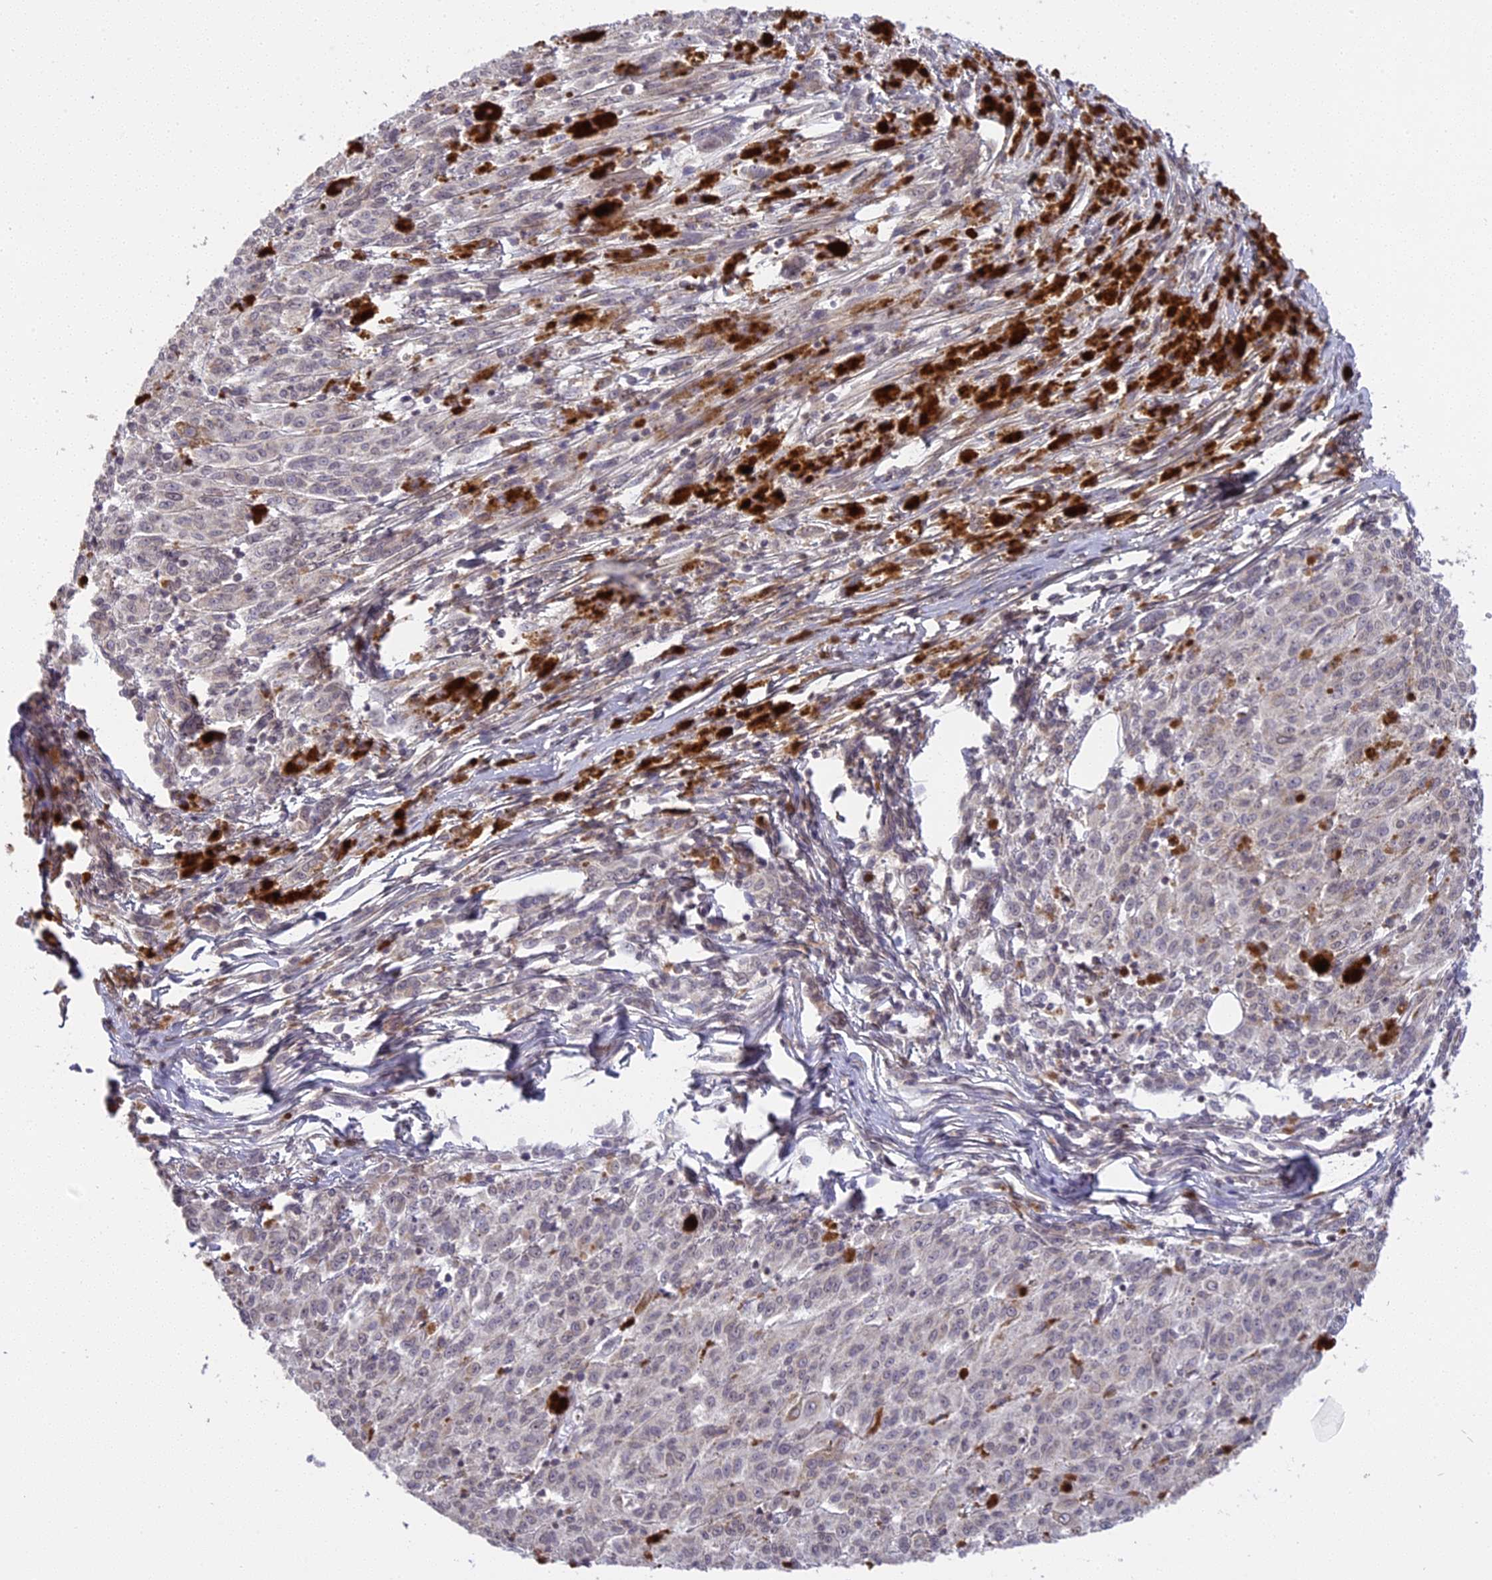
{"staining": {"intensity": "weak", "quantity": "25%-75%", "location": "cytoplasmic/membranous"}, "tissue": "melanoma", "cell_type": "Tumor cells", "image_type": "cancer", "snomed": [{"axis": "morphology", "description": "Malignant melanoma, NOS"}, {"axis": "topography", "description": "Skin"}], "caption": "A photomicrograph of melanoma stained for a protein reveals weak cytoplasmic/membranous brown staining in tumor cells.", "gene": "ERG28", "patient": {"sex": "female", "age": 52}}